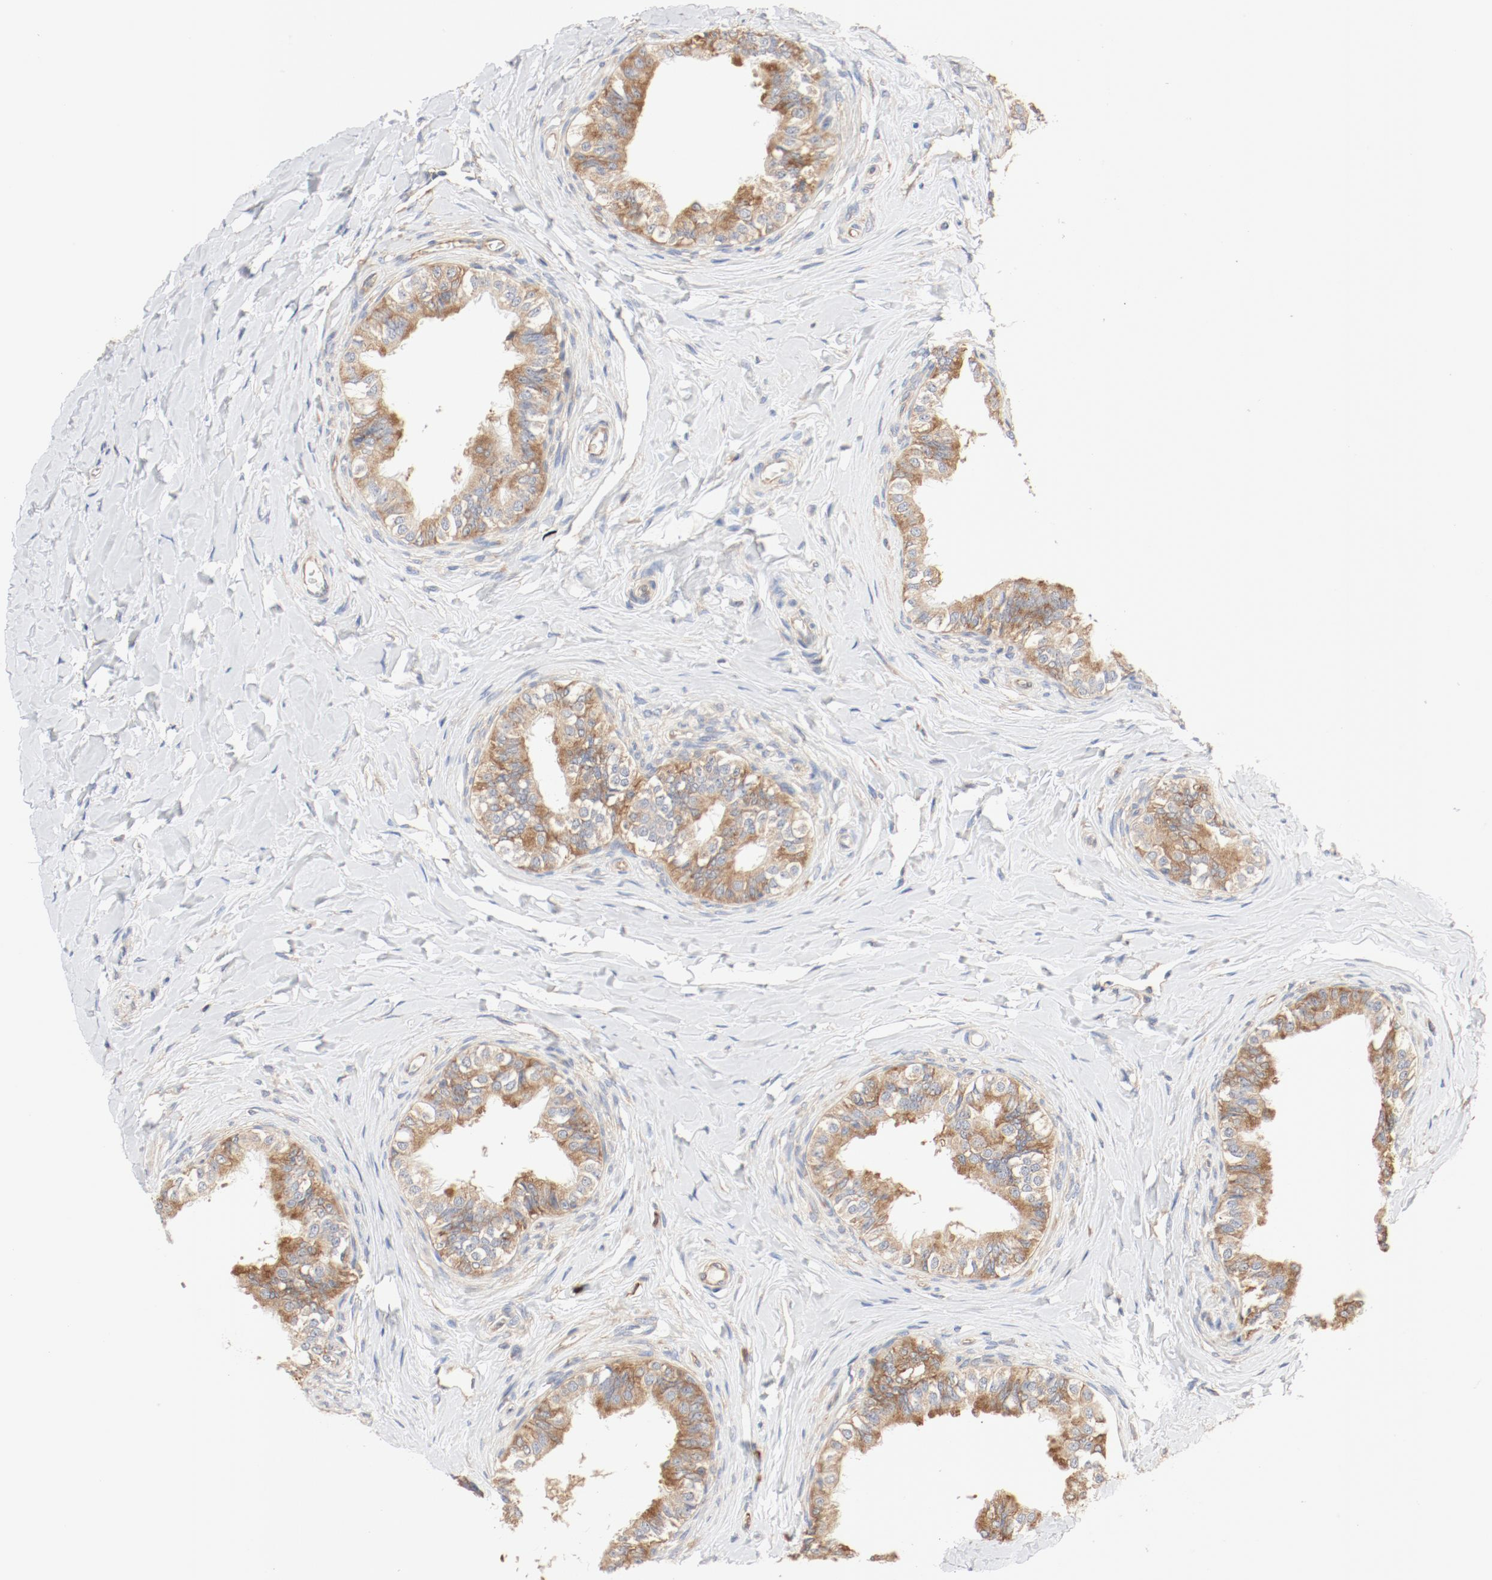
{"staining": {"intensity": "moderate", "quantity": ">75%", "location": "cytoplasmic/membranous"}, "tissue": "epididymis", "cell_type": "Glandular cells", "image_type": "normal", "snomed": [{"axis": "morphology", "description": "Normal tissue, NOS"}, {"axis": "topography", "description": "Soft tissue"}, {"axis": "topography", "description": "Epididymis"}], "caption": "Immunohistochemistry (IHC) of normal epididymis demonstrates medium levels of moderate cytoplasmic/membranous staining in about >75% of glandular cells.", "gene": "RPS6", "patient": {"sex": "male", "age": 26}}